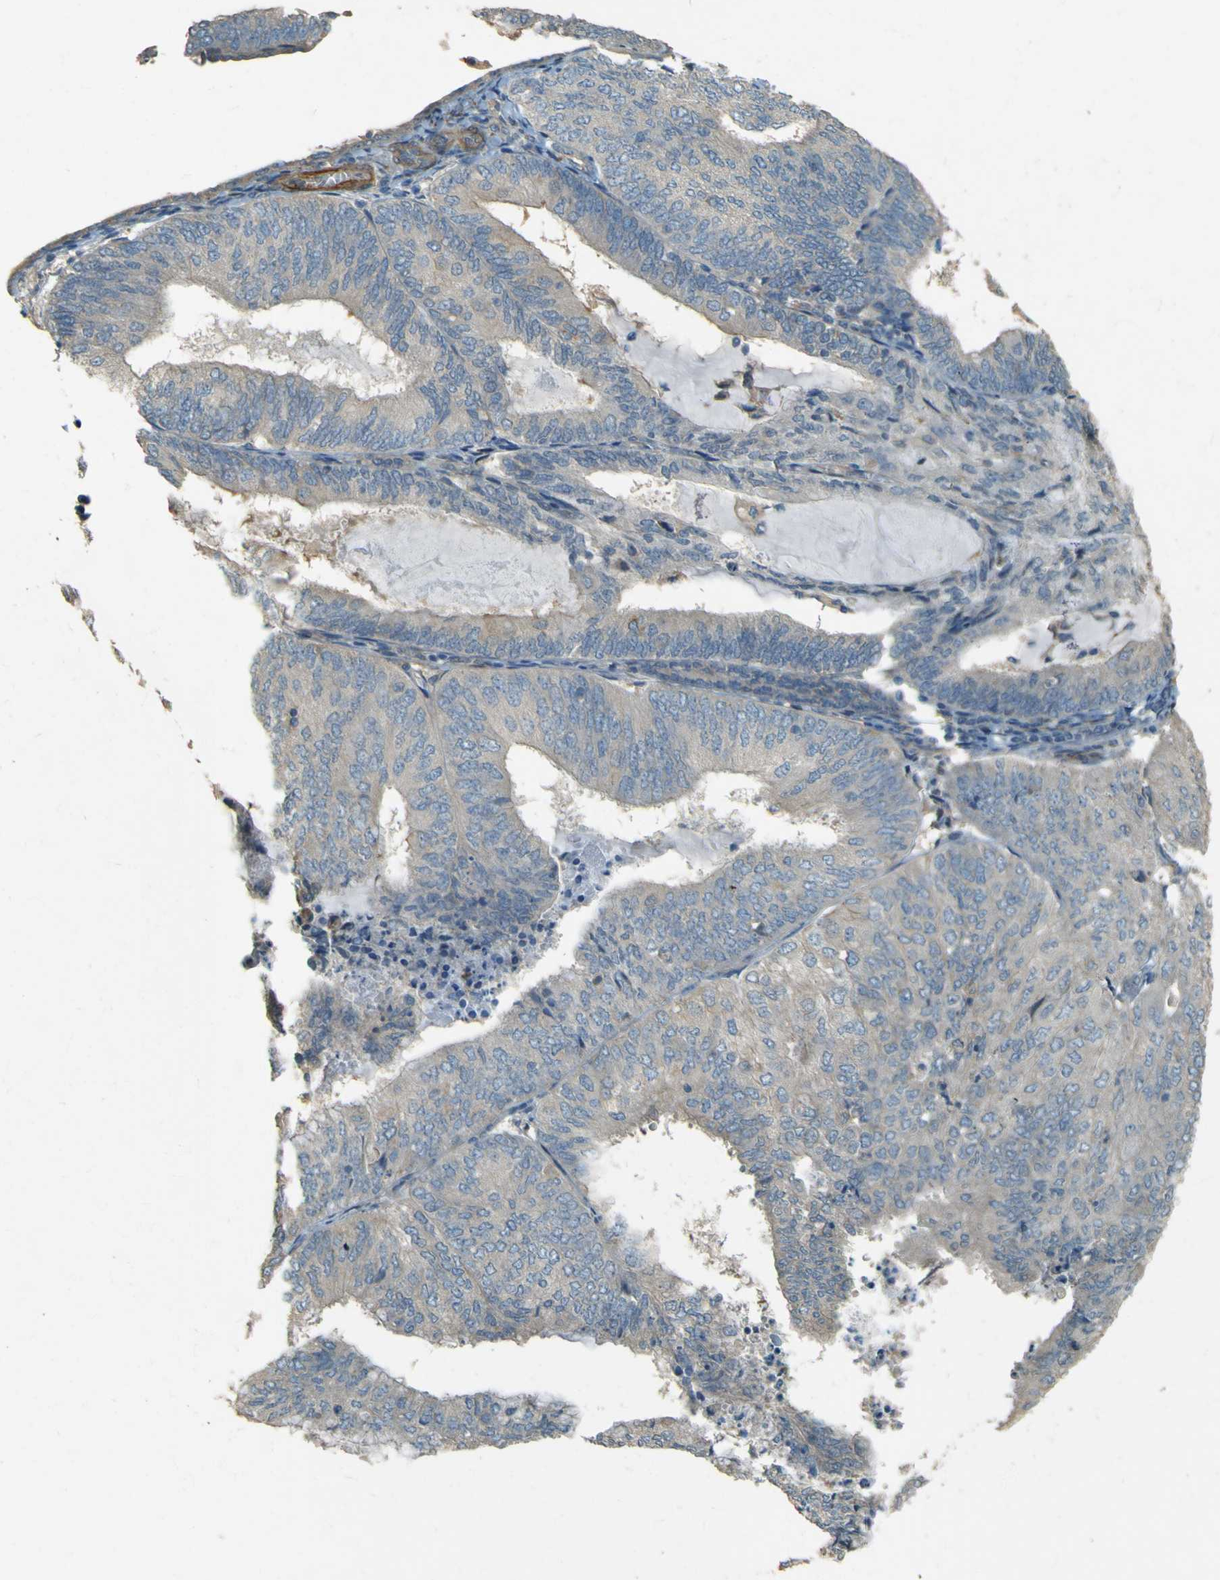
{"staining": {"intensity": "weak", "quantity": "<25%", "location": "cytoplasmic/membranous"}, "tissue": "endometrial cancer", "cell_type": "Tumor cells", "image_type": "cancer", "snomed": [{"axis": "morphology", "description": "Adenocarcinoma, NOS"}, {"axis": "topography", "description": "Endometrium"}], "caption": "The histopathology image reveals no staining of tumor cells in endometrial adenocarcinoma.", "gene": "NEXN", "patient": {"sex": "female", "age": 81}}